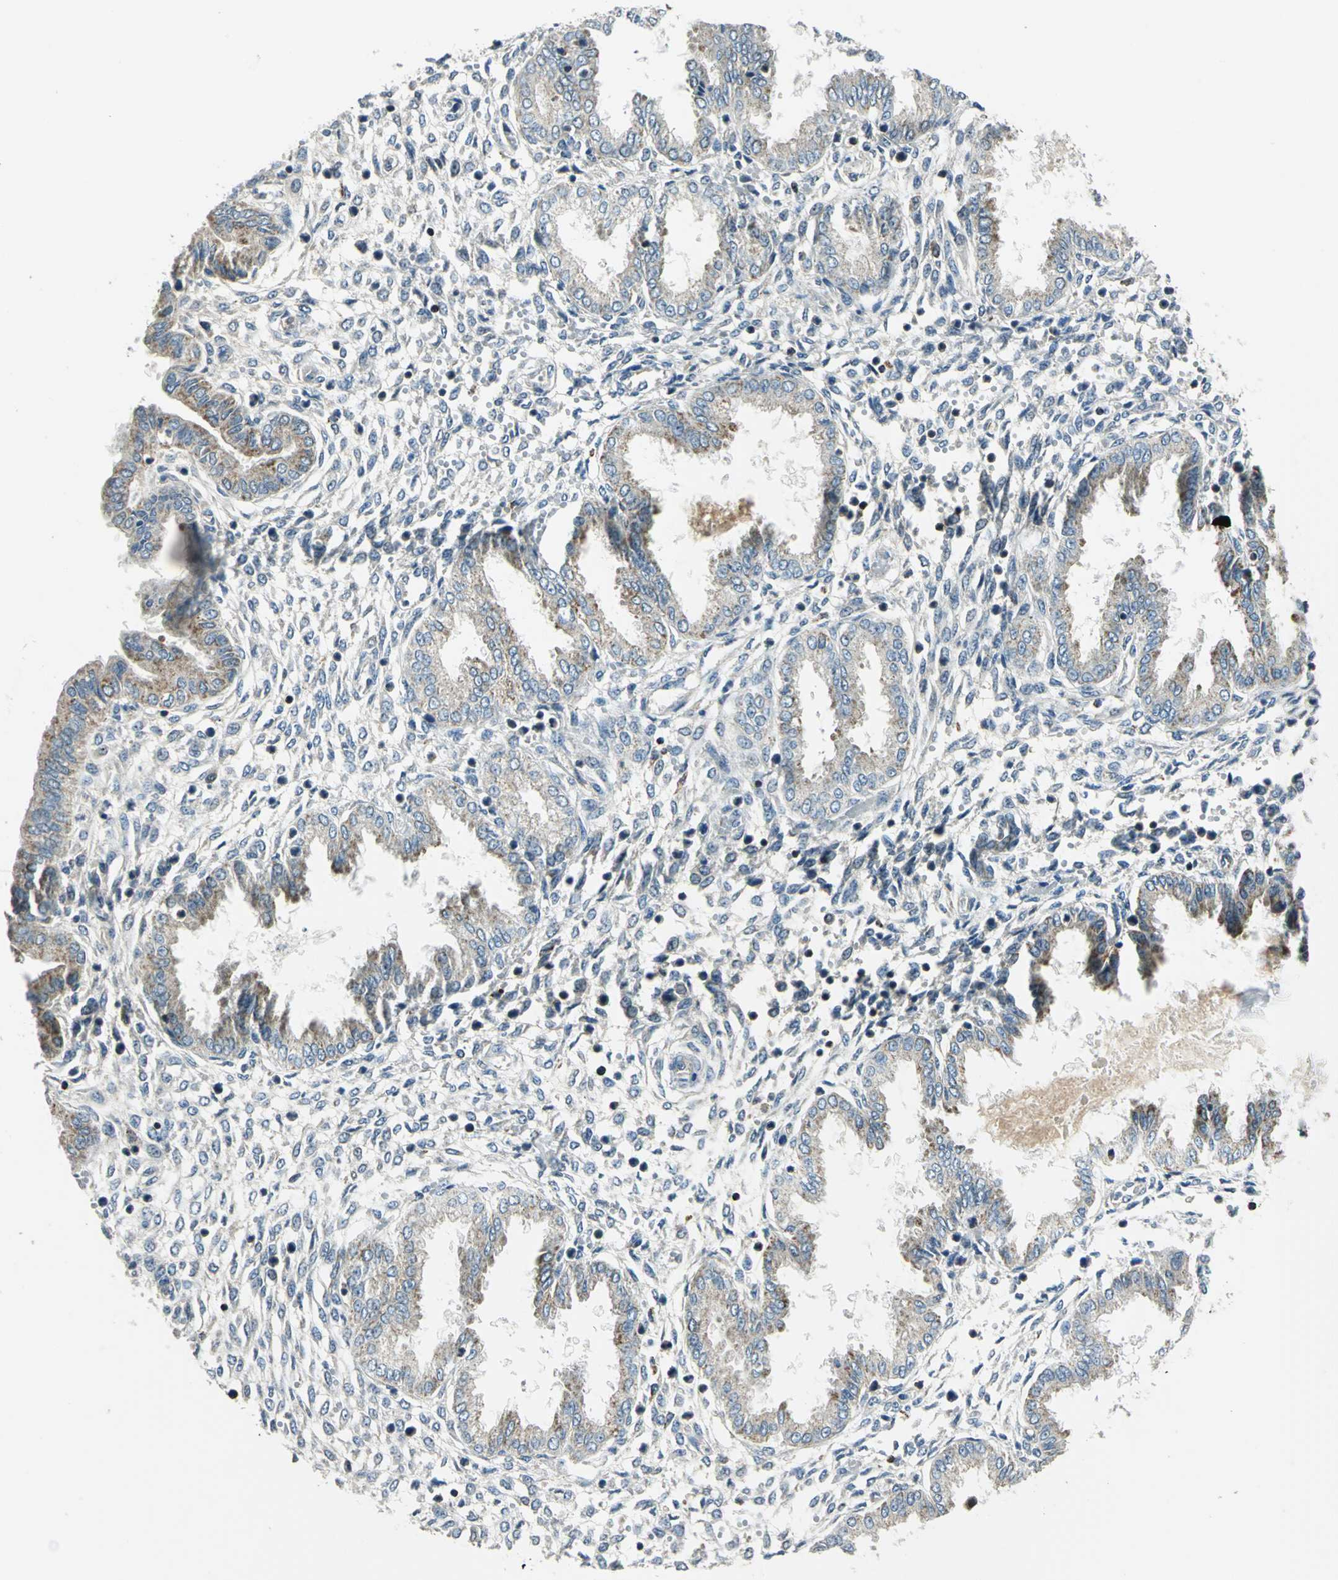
{"staining": {"intensity": "moderate", "quantity": "25%-75%", "location": "cytoplasmic/membranous"}, "tissue": "endometrium", "cell_type": "Cells in endometrial stroma", "image_type": "normal", "snomed": [{"axis": "morphology", "description": "Normal tissue, NOS"}, {"axis": "topography", "description": "Endometrium"}], "caption": "The image shows a brown stain indicating the presence of a protein in the cytoplasmic/membranous of cells in endometrial stroma in endometrium. The staining is performed using DAB brown chromogen to label protein expression. The nuclei are counter-stained blue using hematoxylin.", "gene": "NUDT2", "patient": {"sex": "female", "age": 33}}